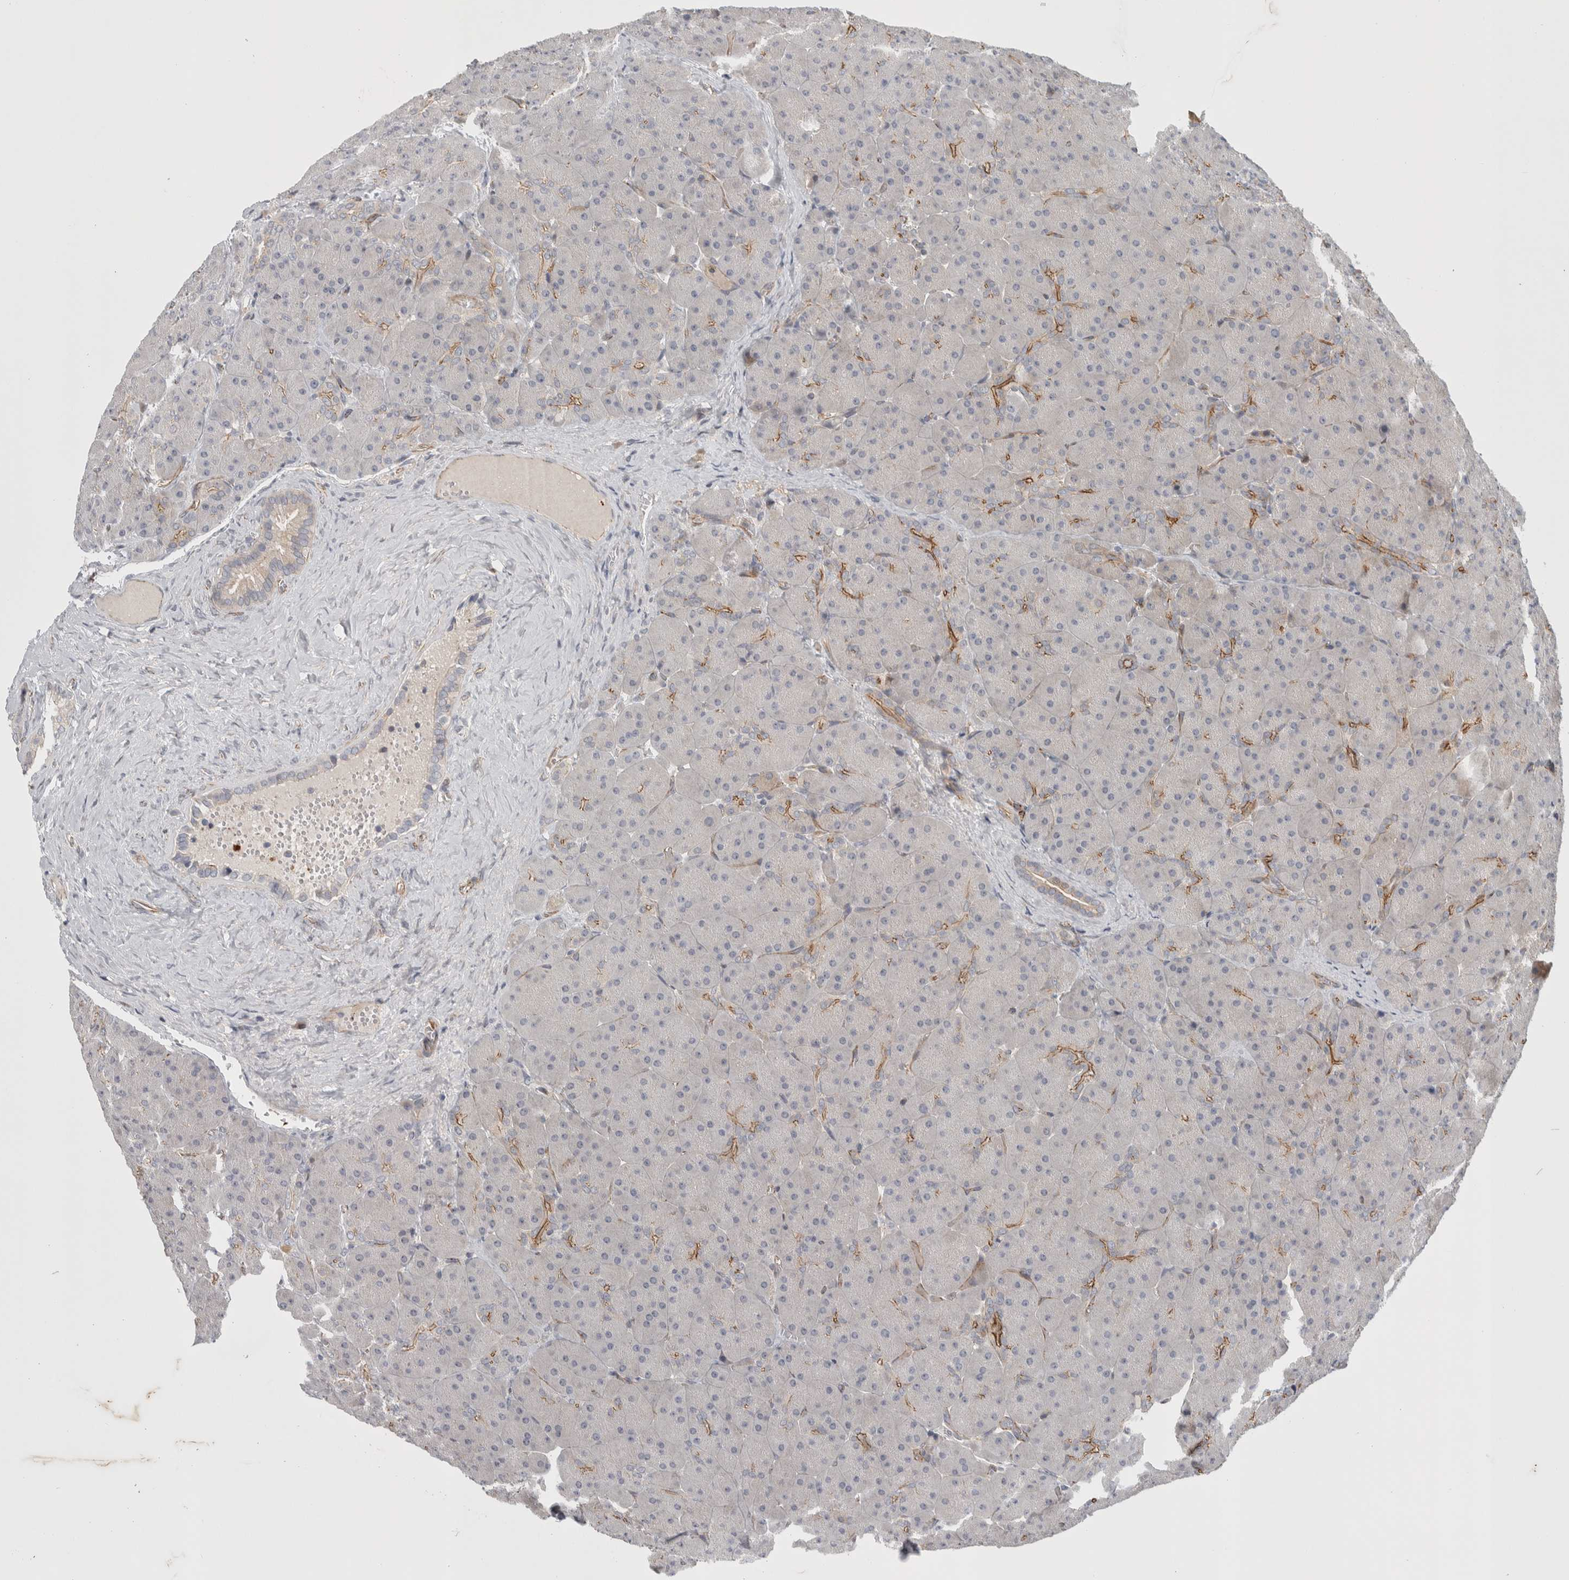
{"staining": {"intensity": "moderate", "quantity": "<25%", "location": "cytoplasmic/membranous"}, "tissue": "pancreas", "cell_type": "Exocrine glandular cells", "image_type": "normal", "snomed": [{"axis": "morphology", "description": "Normal tissue, NOS"}, {"axis": "topography", "description": "Pancreas"}], "caption": "An immunohistochemistry (IHC) photomicrograph of benign tissue is shown. Protein staining in brown shows moderate cytoplasmic/membranous positivity in pancreas within exocrine glandular cells. The staining is performed using DAB brown chromogen to label protein expression. The nuclei are counter-stained blue using hematoxylin.", "gene": "ZNF862", "patient": {"sex": "male", "age": 66}}